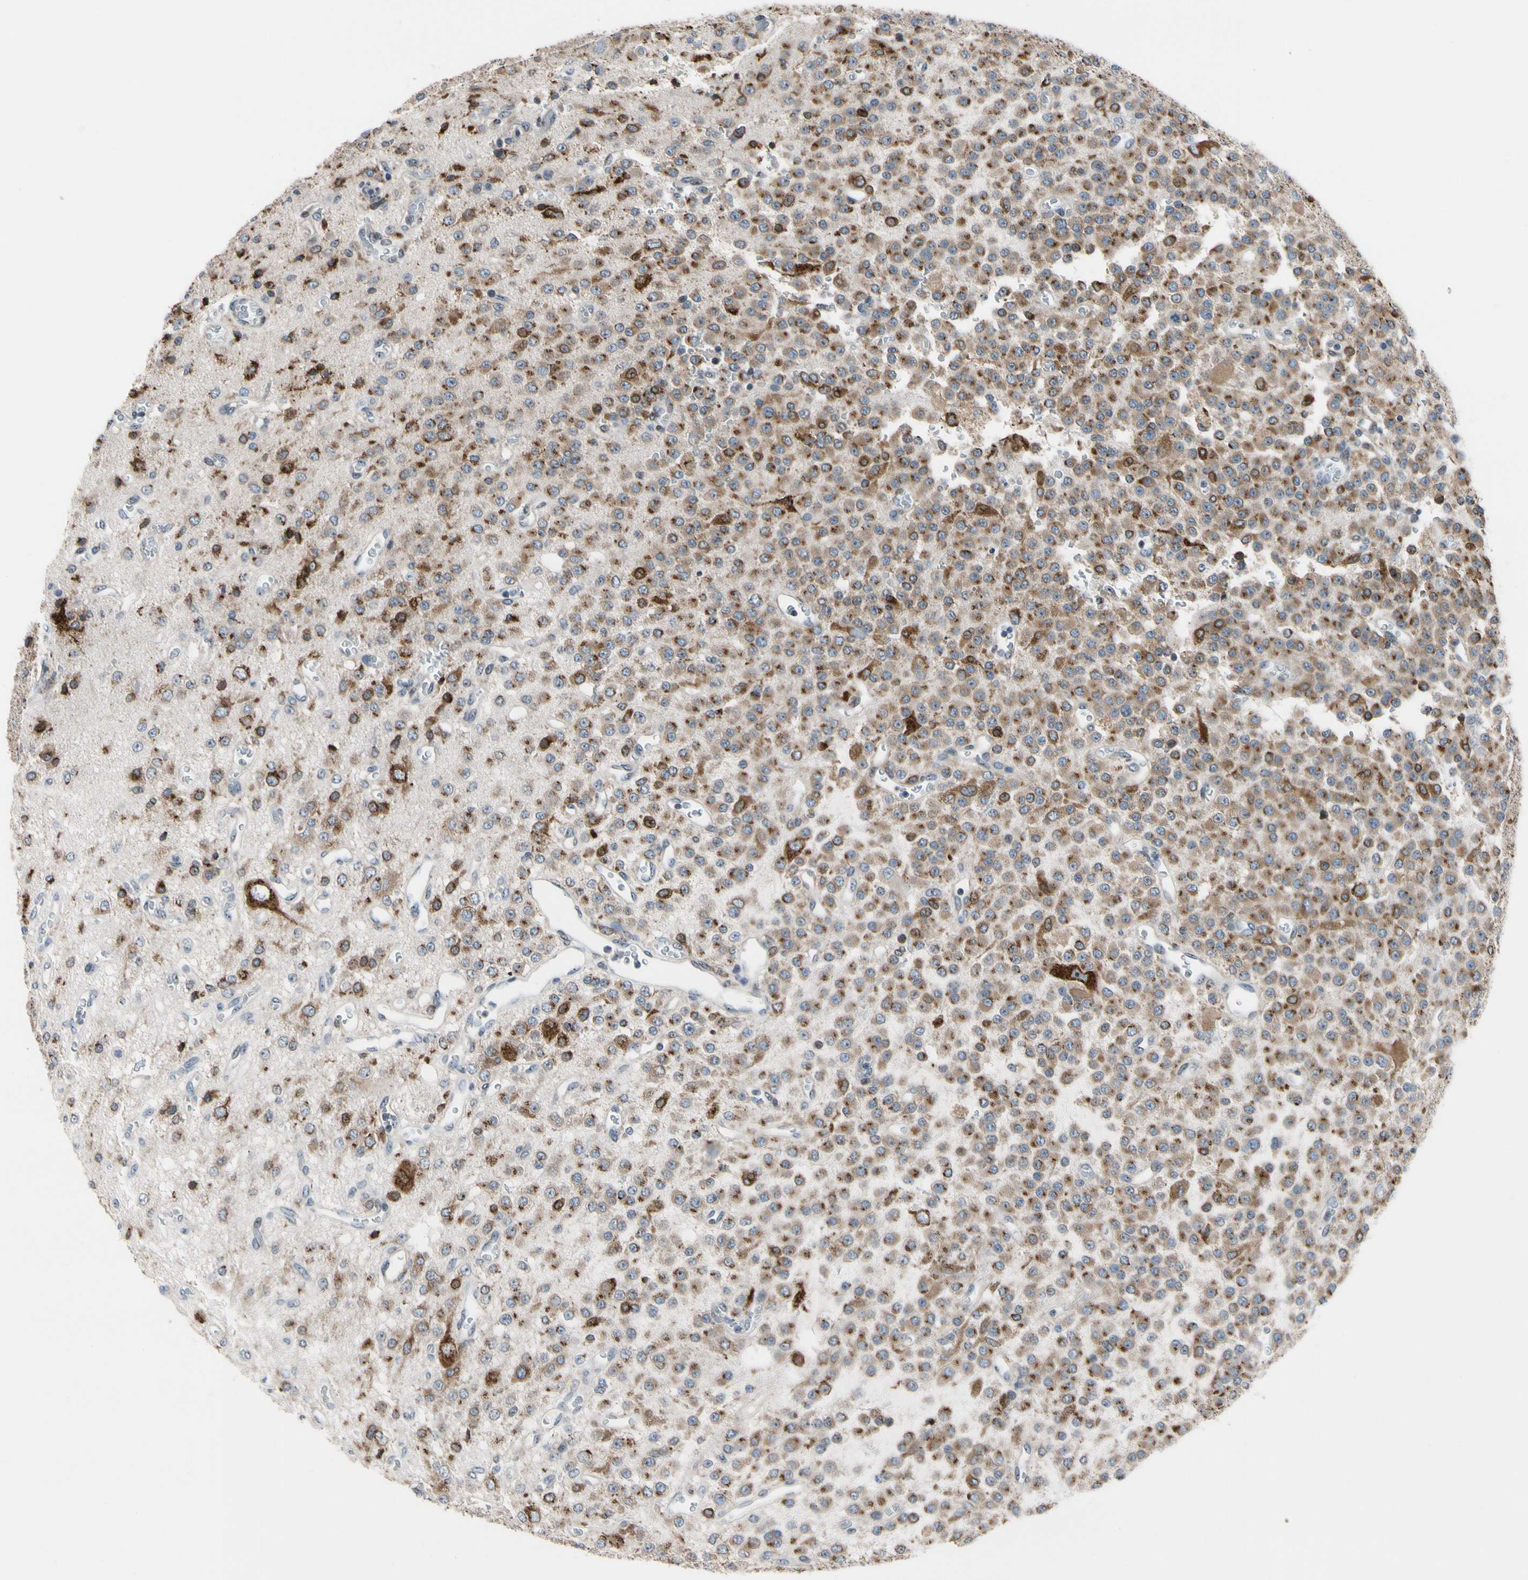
{"staining": {"intensity": "moderate", "quantity": ">75%", "location": "cytoplasmic/membranous"}, "tissue": "glioma", "cell_type": "Tumor cells", "image_type": "cancer", "snomed": [{"axis": "morphology", "description": "Glioma, malignant, Low grade"}, {"axis": "topography", "description": "Brain"}], "caption": "Tumor cells display moderate cytoplasmic/membranous staining in approximately >75% of cells in malignant glioma (low-grade). The protein is shown in brown color, while the nuclei are stained blue.", "gene": "TMED7", "patient": {"sex": "male", "age": 38}}